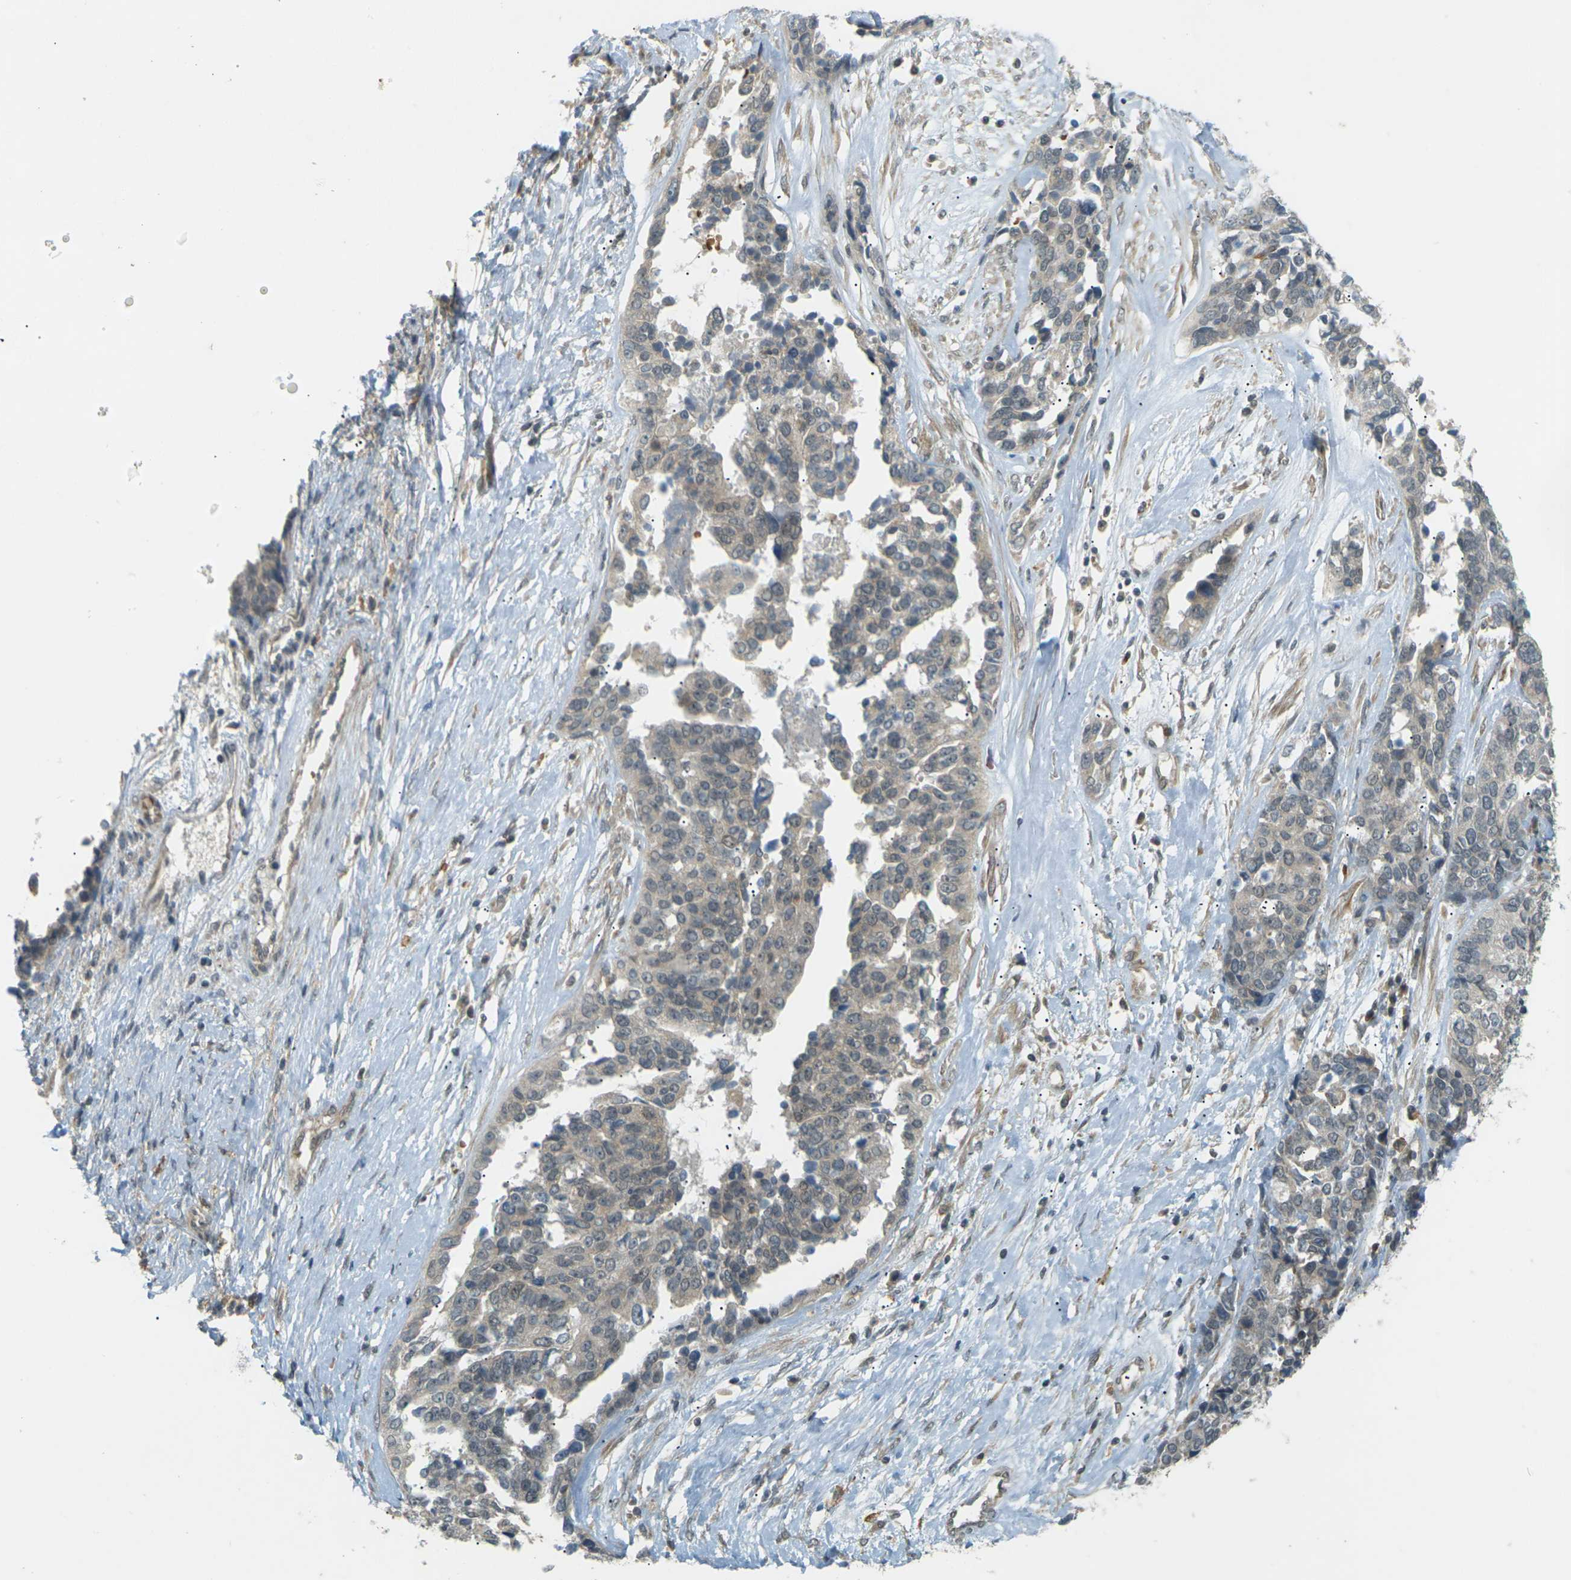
{"staining": {"intensity": "weak", "quantity": ">75%", "location": "cytoplasmic/membranous"}, "tissue": "ovarian cancer", "cell_type": "Tumor cells", "image_type": "cancer", "snomed": [{"axis": "morphology", "description": "Cystadenocarcinoma, serous, NOS"}, {"axis": "topography", "description": "Ovary"}], "caption": "Ovarian serous cystadenocarcinoma stained for a protein shows weak cytoplasmic/membranous positivity in tumor cells.", "gene": "SOCS6", "patient": {"sex": "female", "age": 44}}